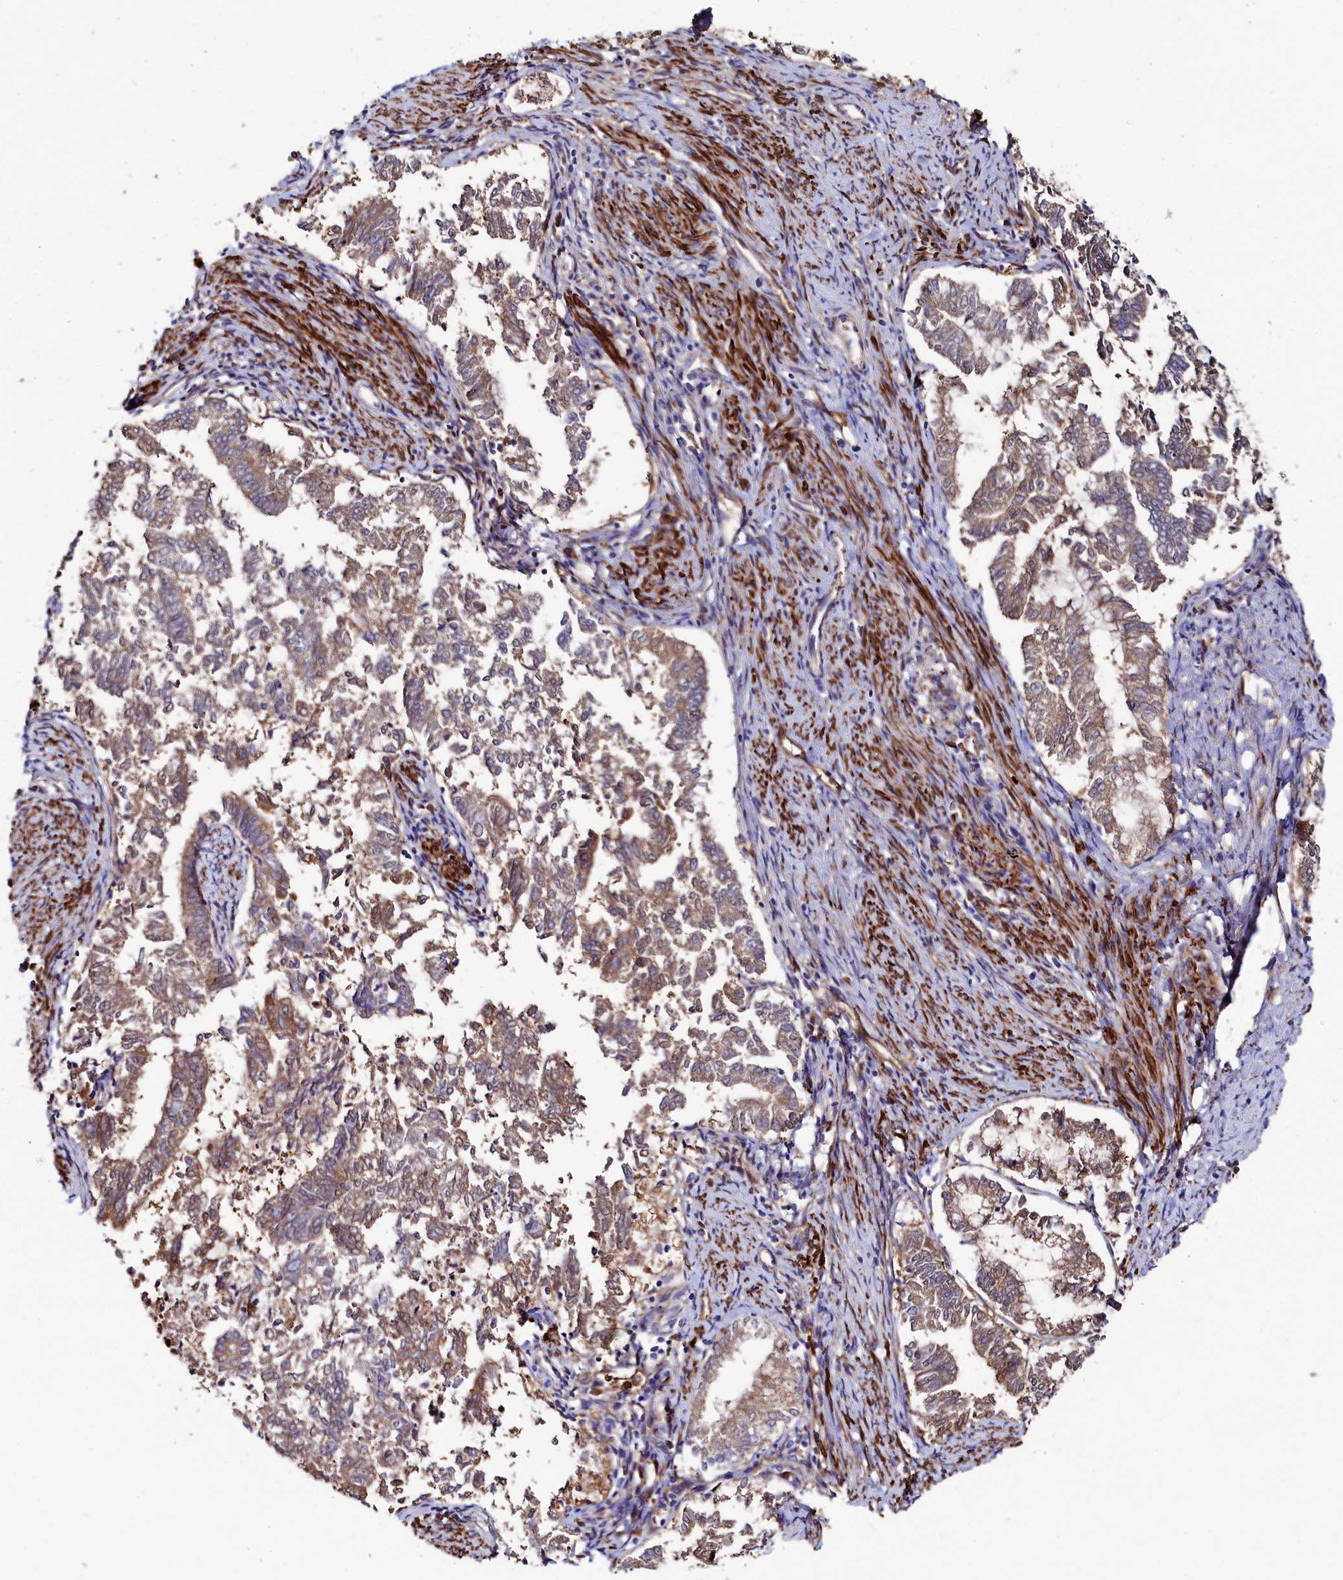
{"staining": {"intensity": "moderate", "quantity": "25%-75%", "location": "cytoplasmic/membranous"}, "tissue": "endometrial cancer", "cell_type": "Tumor cells", "image_type": "cancer", "snomed": [{"axis": "morphology", "description": "Adenocarcinoma, NOS"}, {"axis": "topography", "description": "Endometrium"}], "caption": "This image shows endometrial adenocarcinoma stained with immunohistochemistry to label a protein in brown. The cytoplasmic/membranous of tumor cells show moderate positivity for the protein. Nuclei are counter-stained blue.", "gene": "ASTE1", "patient": {"sex": "female", "age": 79}}